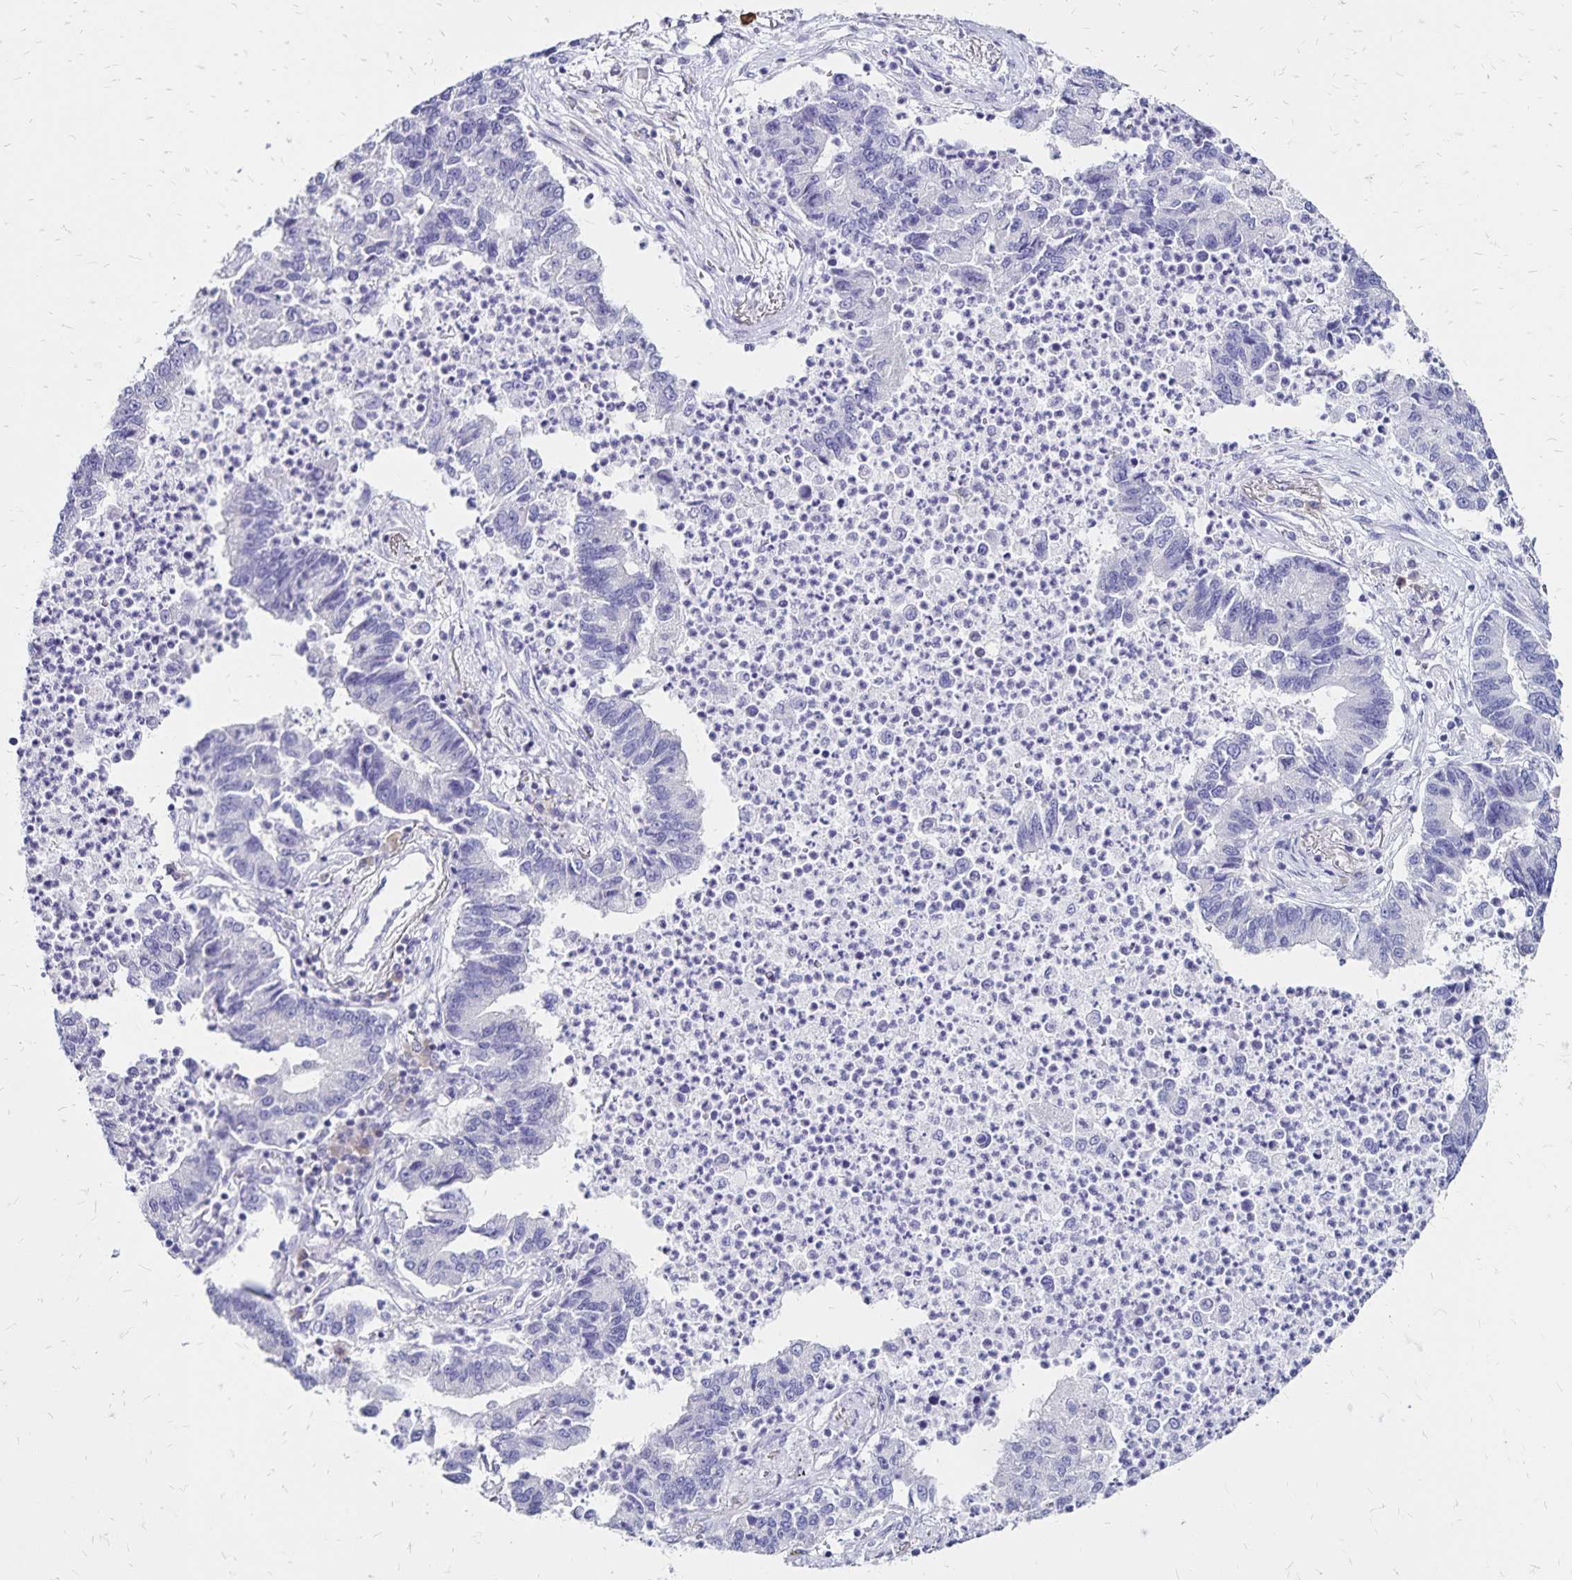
{"staining": {"intensity": "negative", "quantity": "none", "location": "none"}, "tissue": "lung cancer", "cell_type": "Tumor cells", "image_type": "cancer", "snomed": [{"axis": "morphology", "description": "Adenocarcinoma, NOS"}, {"axis": "topography", "description": "Lung"}], "caption": "DAB (3,3'-diaminobenzidine) immunohistochemical staining of lung cancer (adenocarcinoma) exhibits no significant staining in tumor cells.", "gene": "IKZF1", "patient": {"sex": "female", "age": 57}}